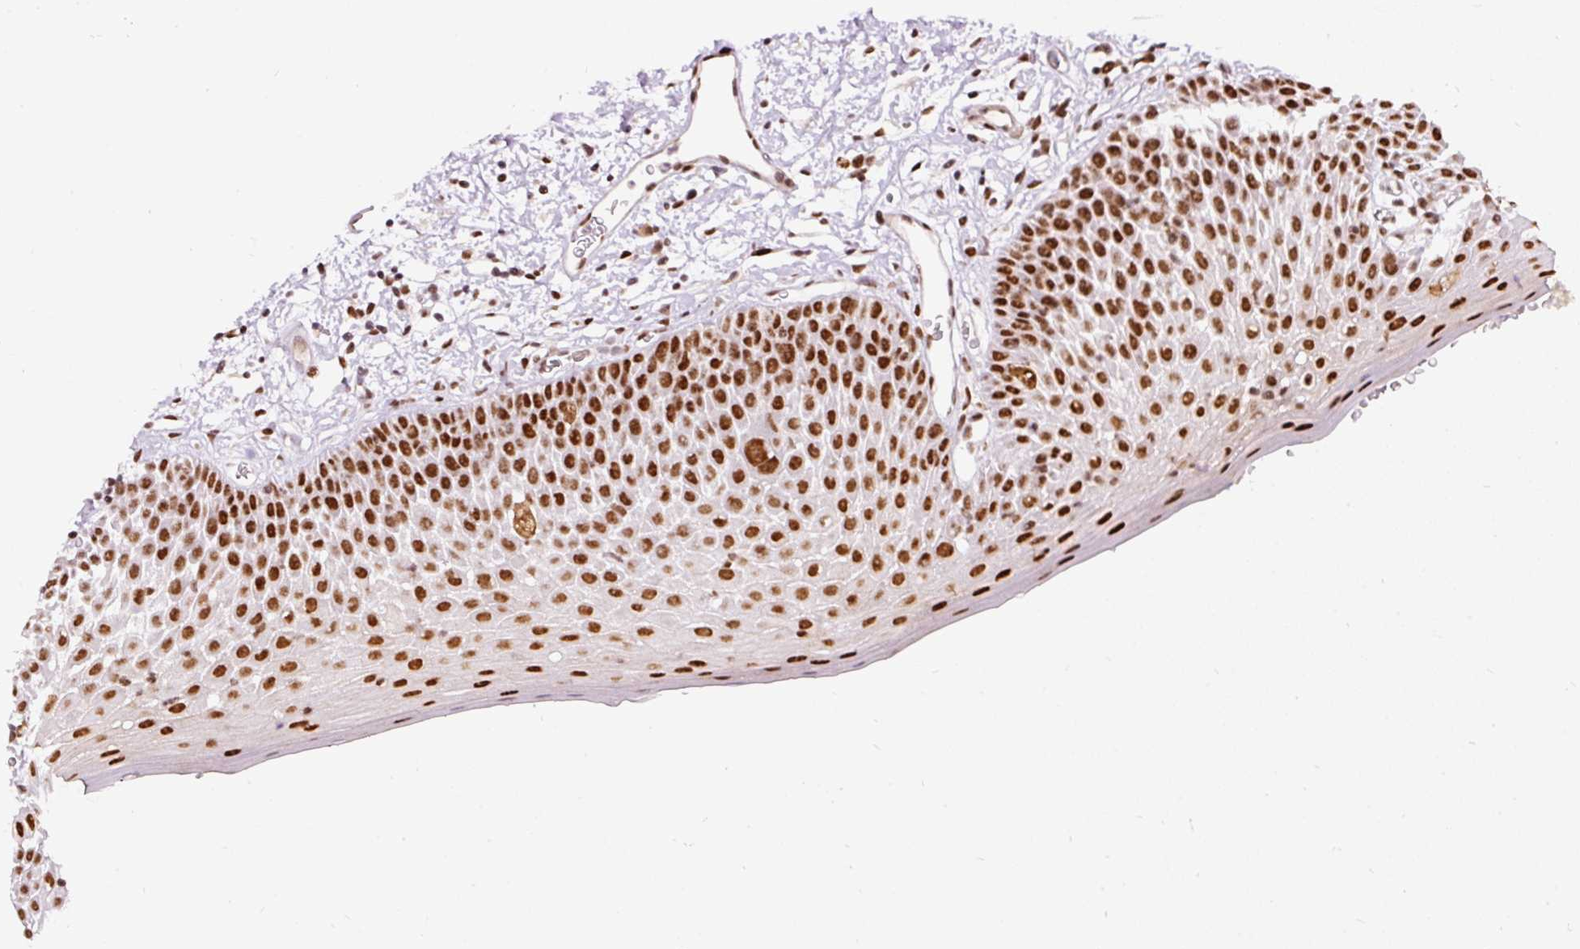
{"staining": {"intensity": "strong", "quantity": ">75%", "location": "nuclear"}, "tissue": "oral mucosa", "cell_type": "Squamous epithelial cells", "image_type": "normal", "snomed": [{"axis": "morphology", "description": "Normal tissue, NOS"}, {"axis": "morphology", "description": "Squamous cell carcinoma, NOS"}, {"axis": "topography", "description": "Oral tissue"}, {"axis": "topography", "description": "Tounge, NOS"}, {"axis": "topography", "description": "Head-Neck"}], "caption": "IHC of unremarkable human oral mucosa displays high levels of strong nuclear expression in about >75% of squamous epithelial cells.", "gene": "HNRNPC", "patient": {"sex": "male", "age": 76}}